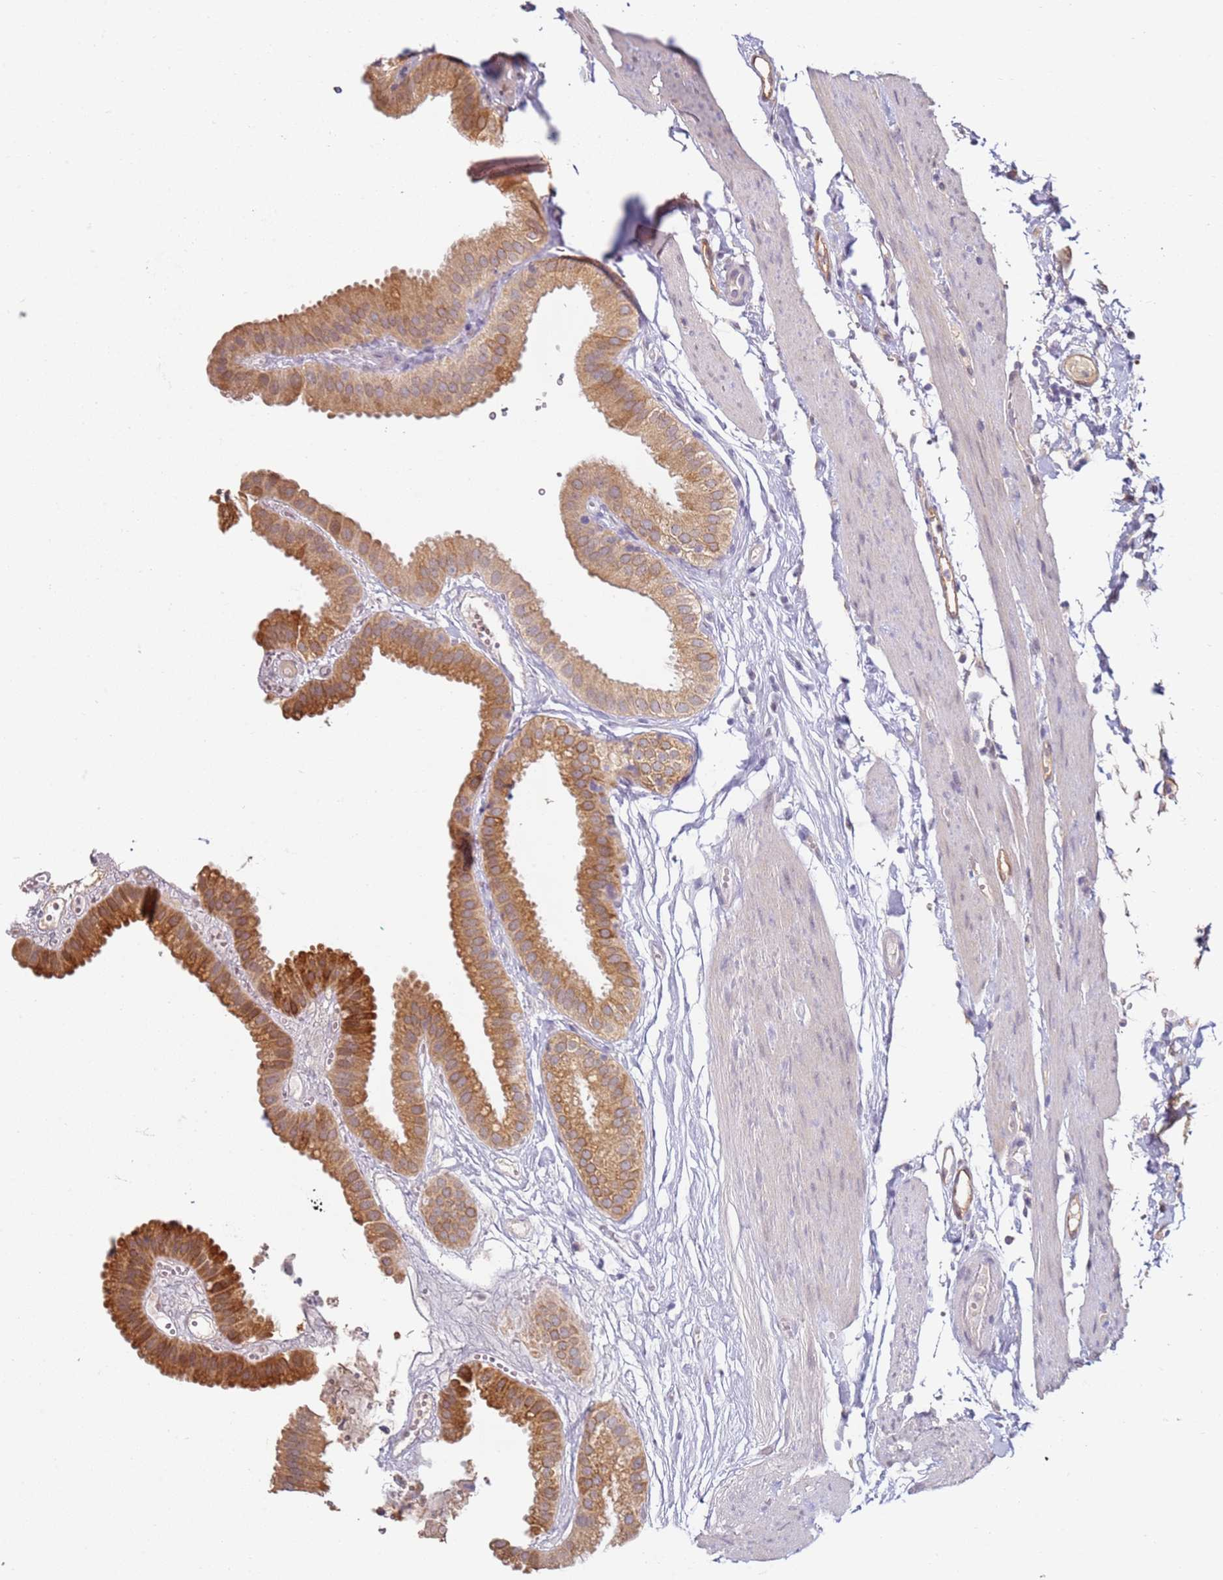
{"staining": {"intensity": "strong", "quantity": "25%-75%", "location": "cytoplasmic/membranous,nuclear"}, "tissue": "gallbladder", "cell_type": "Glandular cells", "image_type": "normal", "snomed": [{"axis": "morphology", "description": "Normal tissue, NOS"}, {"axis": "topography", "description": "Gallbladder"}], "caption": "A brown stain highlights strong cytoplasmic/membranous,nuclear expression of a protein in glandular cells of normal gallbladder.", "gene": "WDR93", "patient": {"sex": "female", "age": 61}}